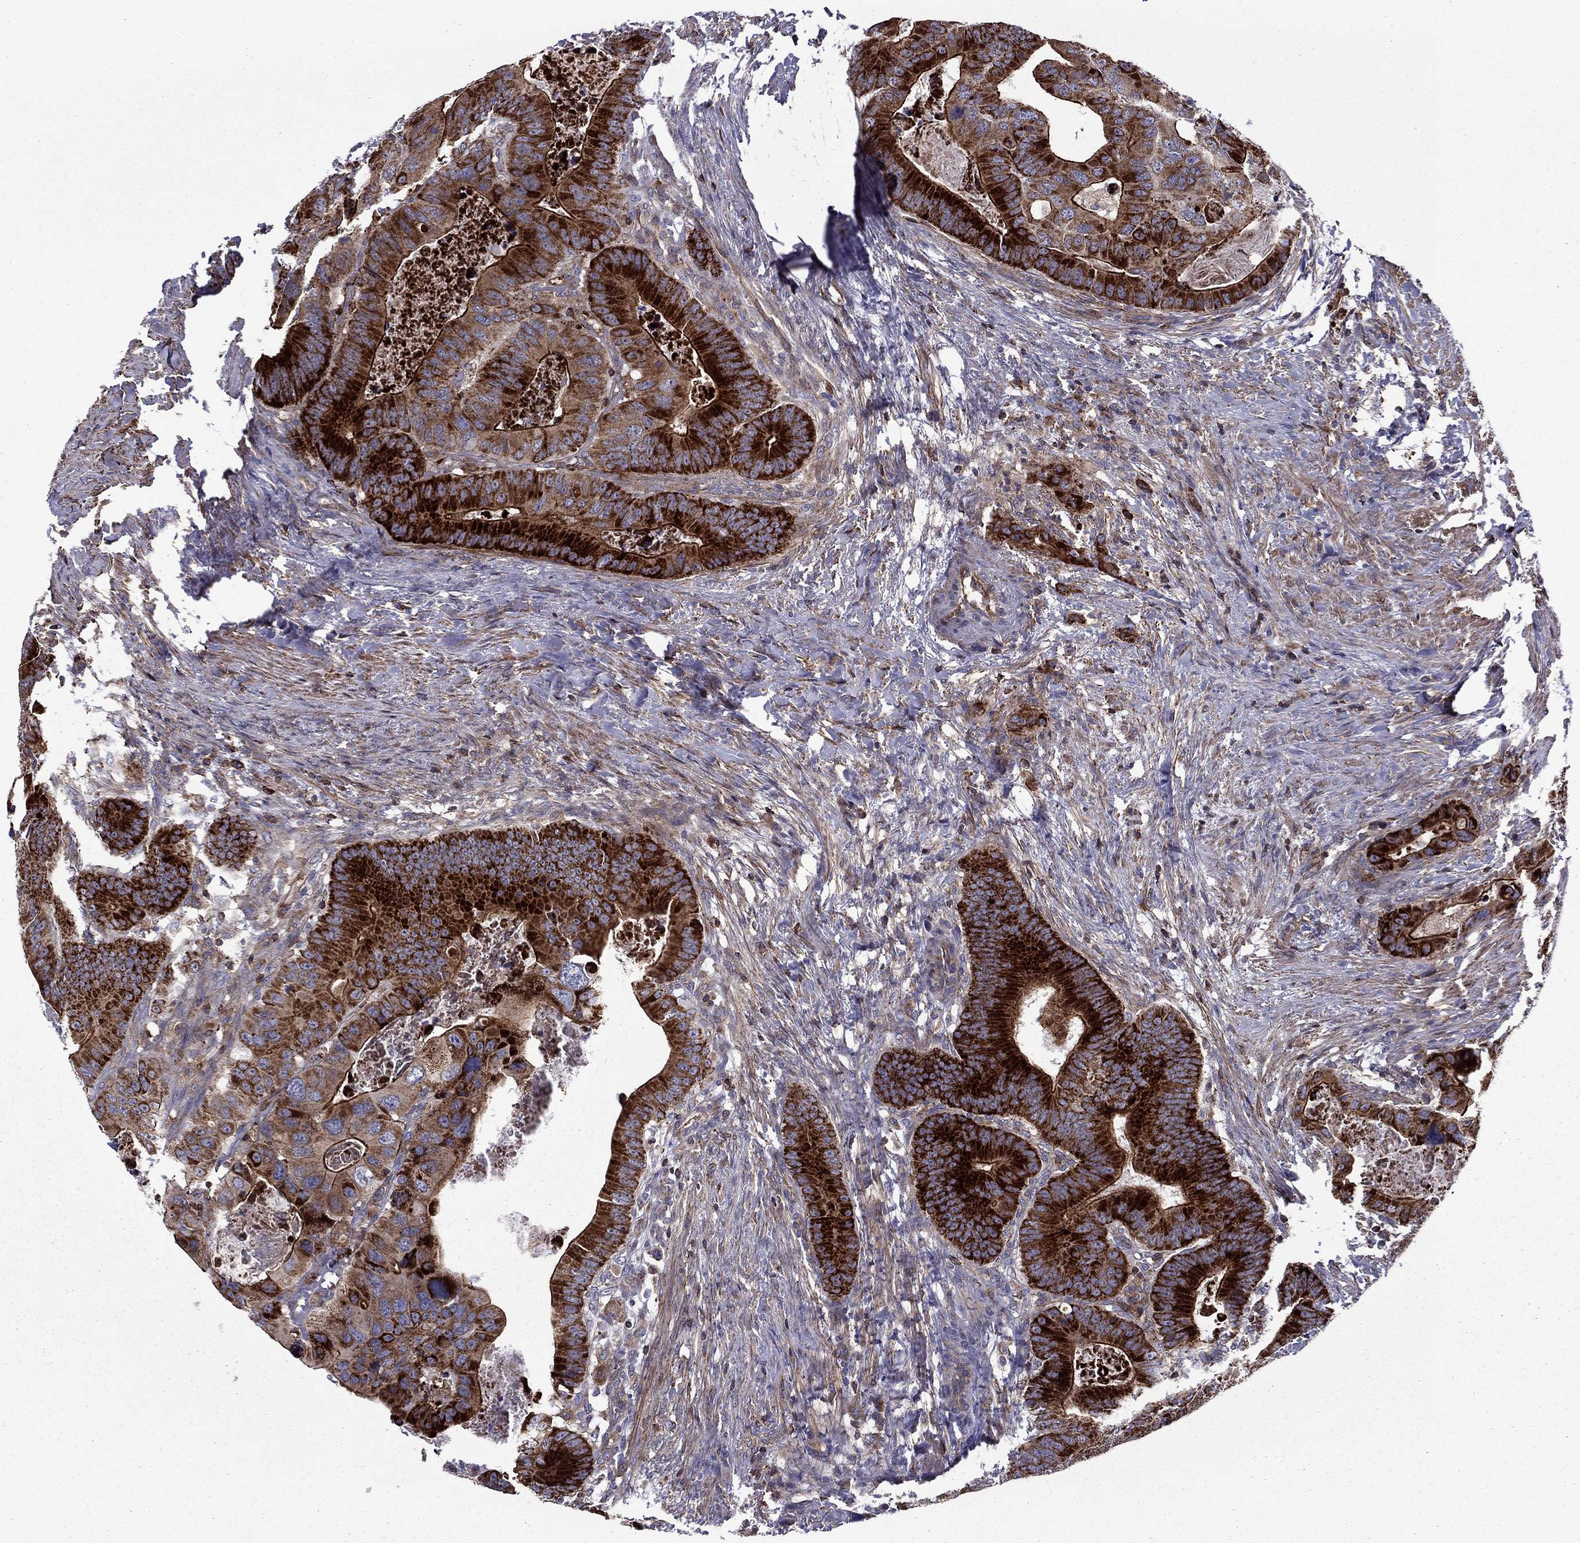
{"staining": {"intensity": "strong", "quantity": "25%-75%", "location": "cytoplasmic/membranous"}, "tissue": "colorectal cancer", "cell_type": "Tumor cells", "image_type": "cancer", "snomed": [{"axis": "morphology", "description": "Adenocarcinoma, NOS"}, {"axis": "topography", "description": "Rectum"}], "caption": "Protein analysis of colorectal cancer (adenocarcinoma) tissue reveals strong cytoplasmic/membranous staining in approximately 25%-75% of tumor cells.", "gene": "ALG6", "patient": {"sex": "male", "age": 64}}